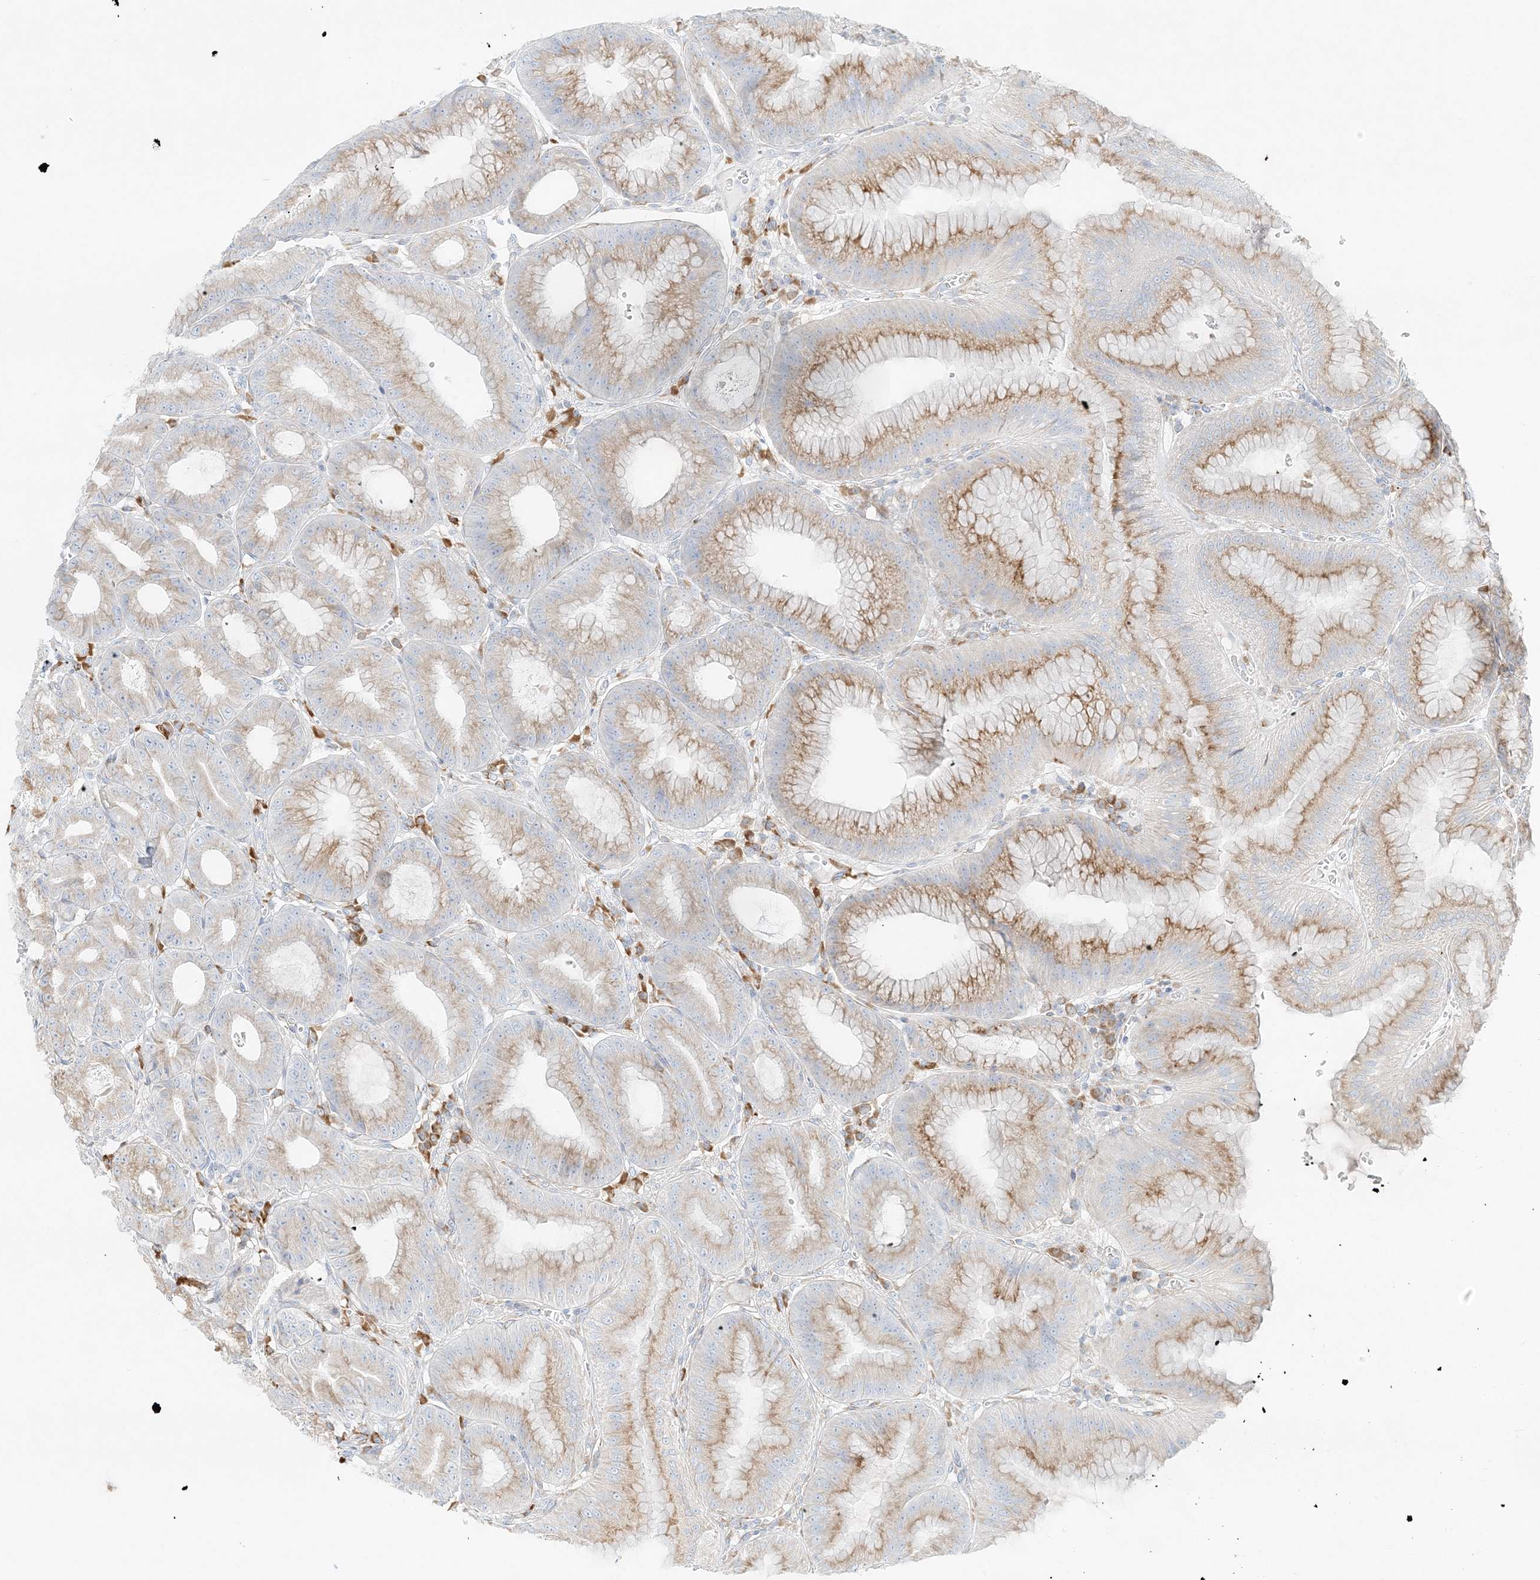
{"staining": {"intensity": "moderate", "quantity": ">75%", "location": "cytoplasmic/membranous"}, "tissue": "stomach", "cell_type": "Glandular cells", "image_type": "normal", "snomed": [{"axis": "morphology", "description": "Normal tissue, NOS"}, {"axis": "topography", "description": "Stomach, lower"}], "caption": "Protein expression by immunohistochemistry displays moderate cytoplasmic/membranous expression in approximately >75% of glandular cells in benign stomach.", "gene": "STK11IP", "patient": {"sex": "male", "age": 71}}